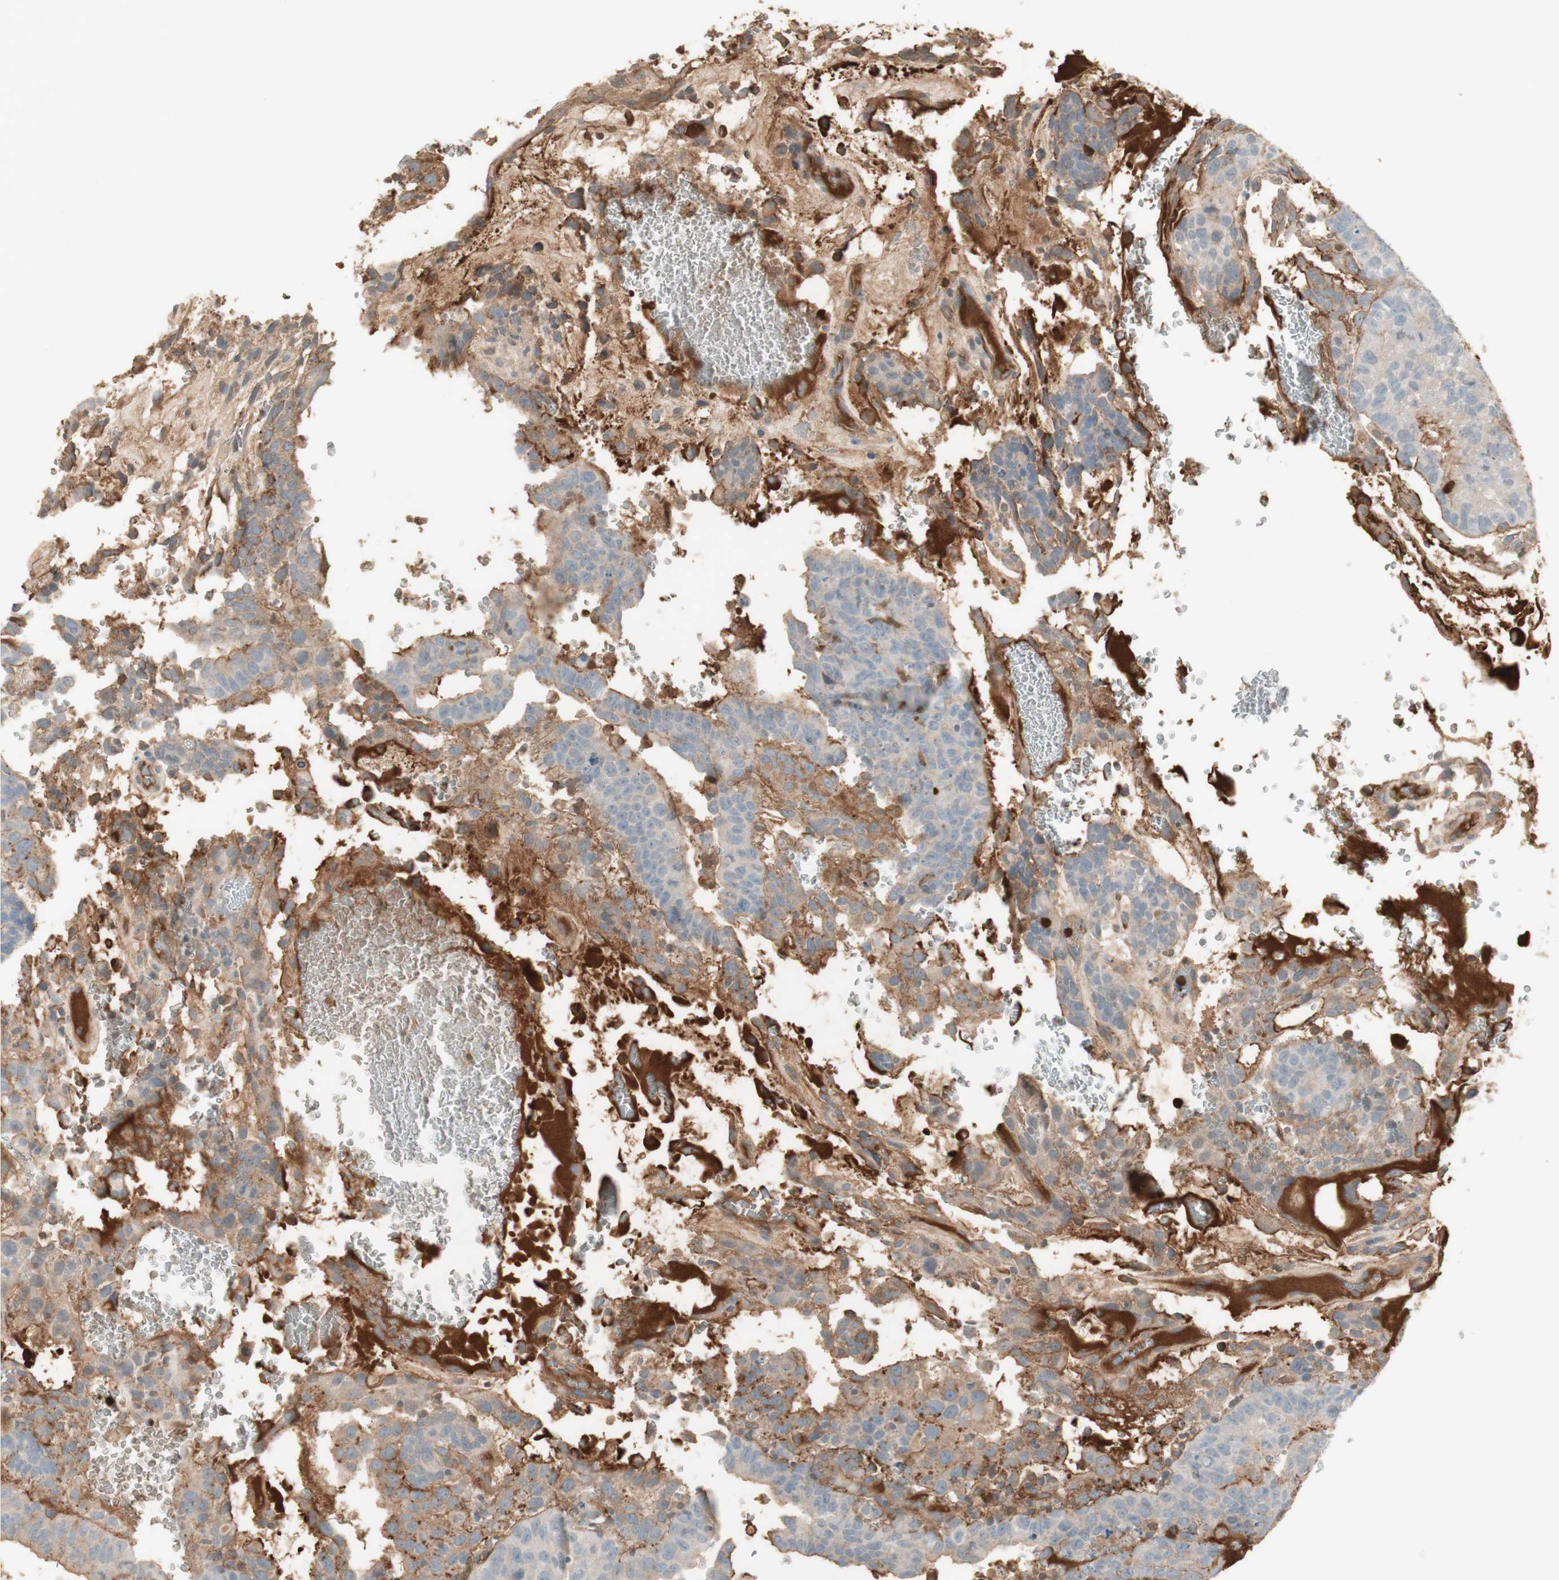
{"staining": {"intensity": "weak", "quantity": "<25%", "location": "cytoplasmic/membranous"}, "tissue": "testis cancer", "cell_type": "Tumor cells", "image_type": "cancer", "snomed": [{"axis": "morphology", "description": "Seminoma, NOS"}, {"axis": "morphology", "description": "Carcinoma, Embryonal, NOS"}, {"axis": "topography", "description": "Testis"}], "caption": "Tumor cells are negative for brown protein staining in testis embryonal carcinoma.", "gene": "NID1", "patient": {"sex": "male", "age": 52}}